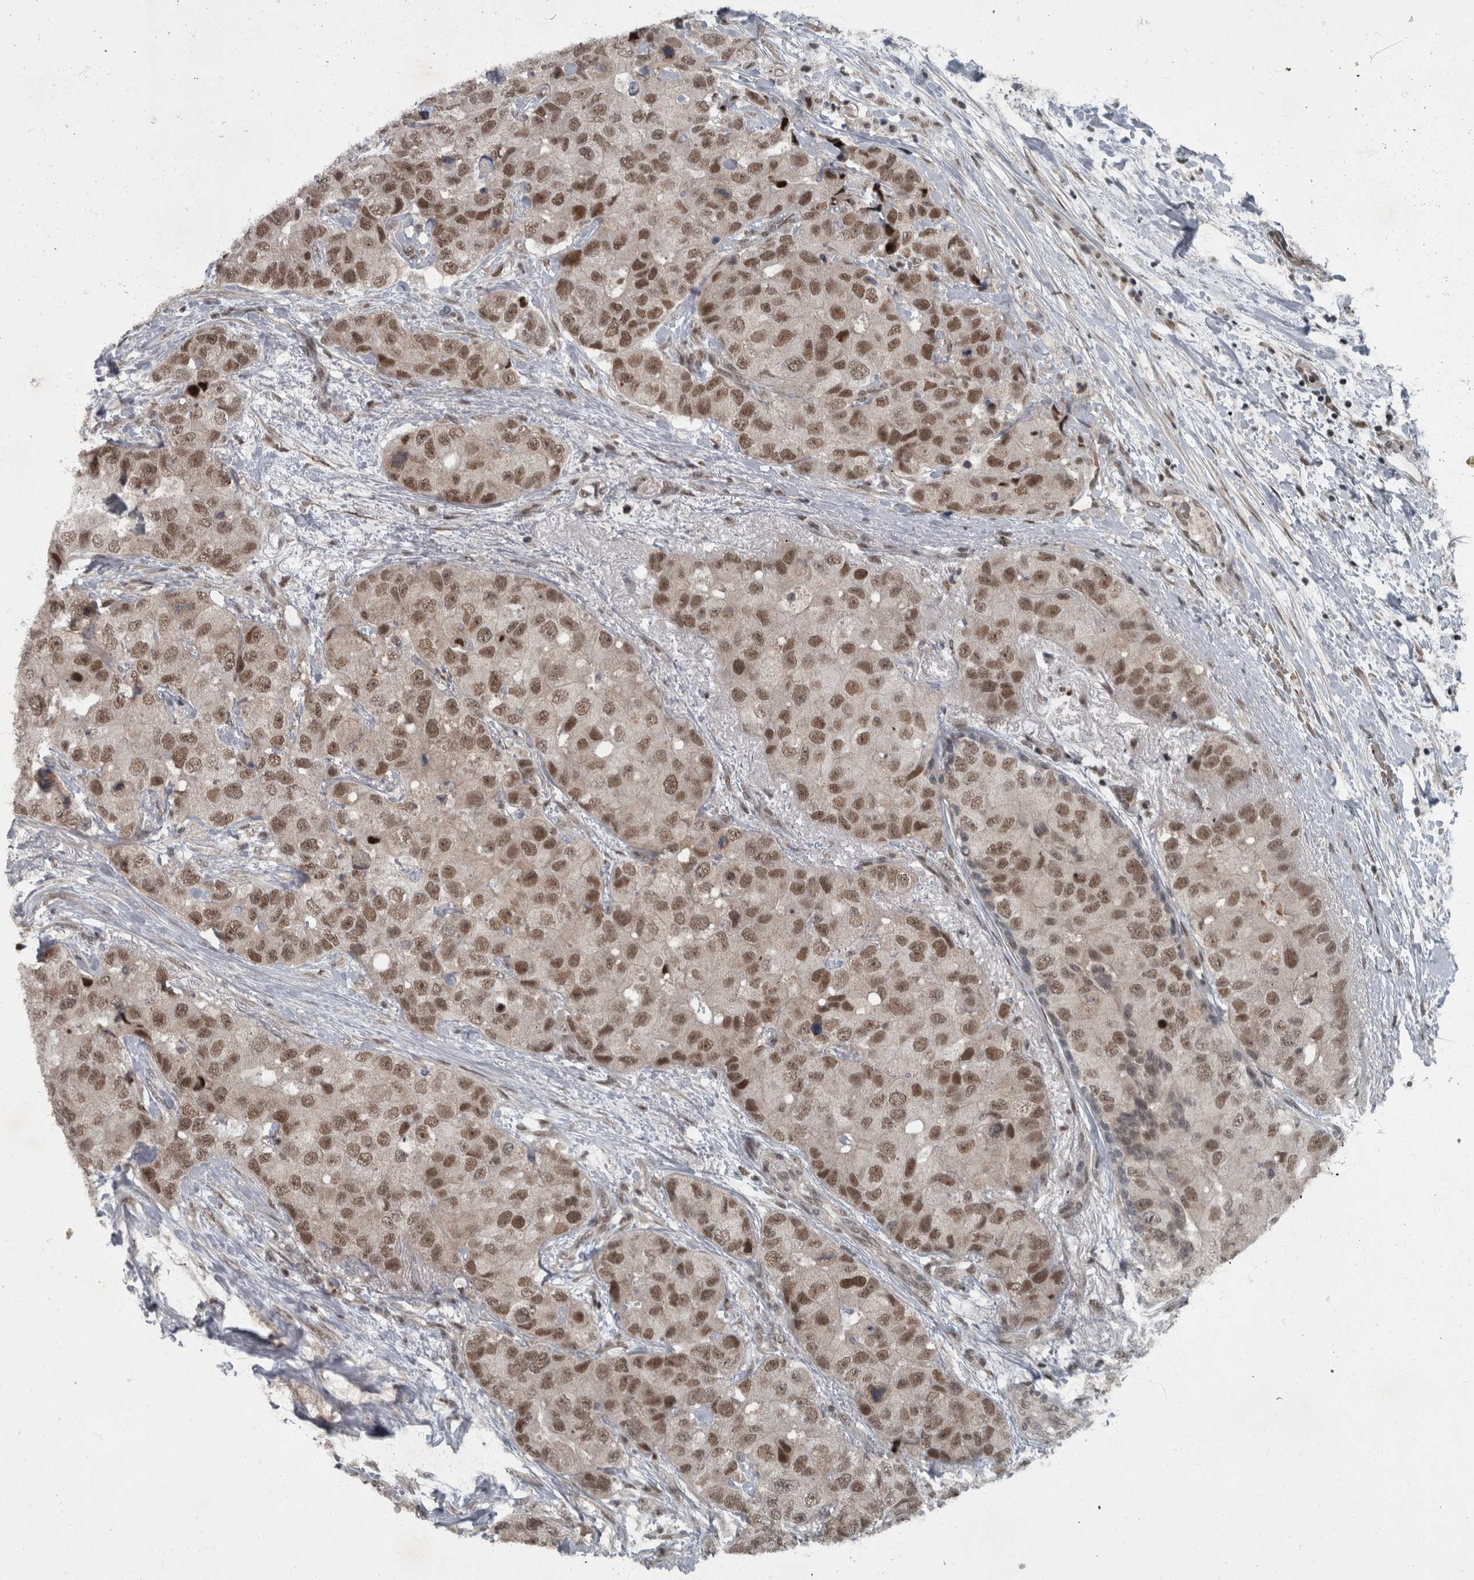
{"staining": {"intensity": "moderate", "quantity": "25%-75%", "location": "nuclear"}, "tissue": "breast cancer", "cell_type": "Tumor cells", "image_type": "cancer", "snomed": [{"axis": "morphology", "description": "Duct carcinoma"}, {"axis": "topography", "description": "Breast"}], "caption": "High-power microscopy captured an immunohistochemistry image of infiltrating ductal carcinoma (breast), revealing moderate nuclear expression in approximately 25%-75% of tumor cells.", "gene": "WDR33", "patient": {"sex": "female", "age": 62}}